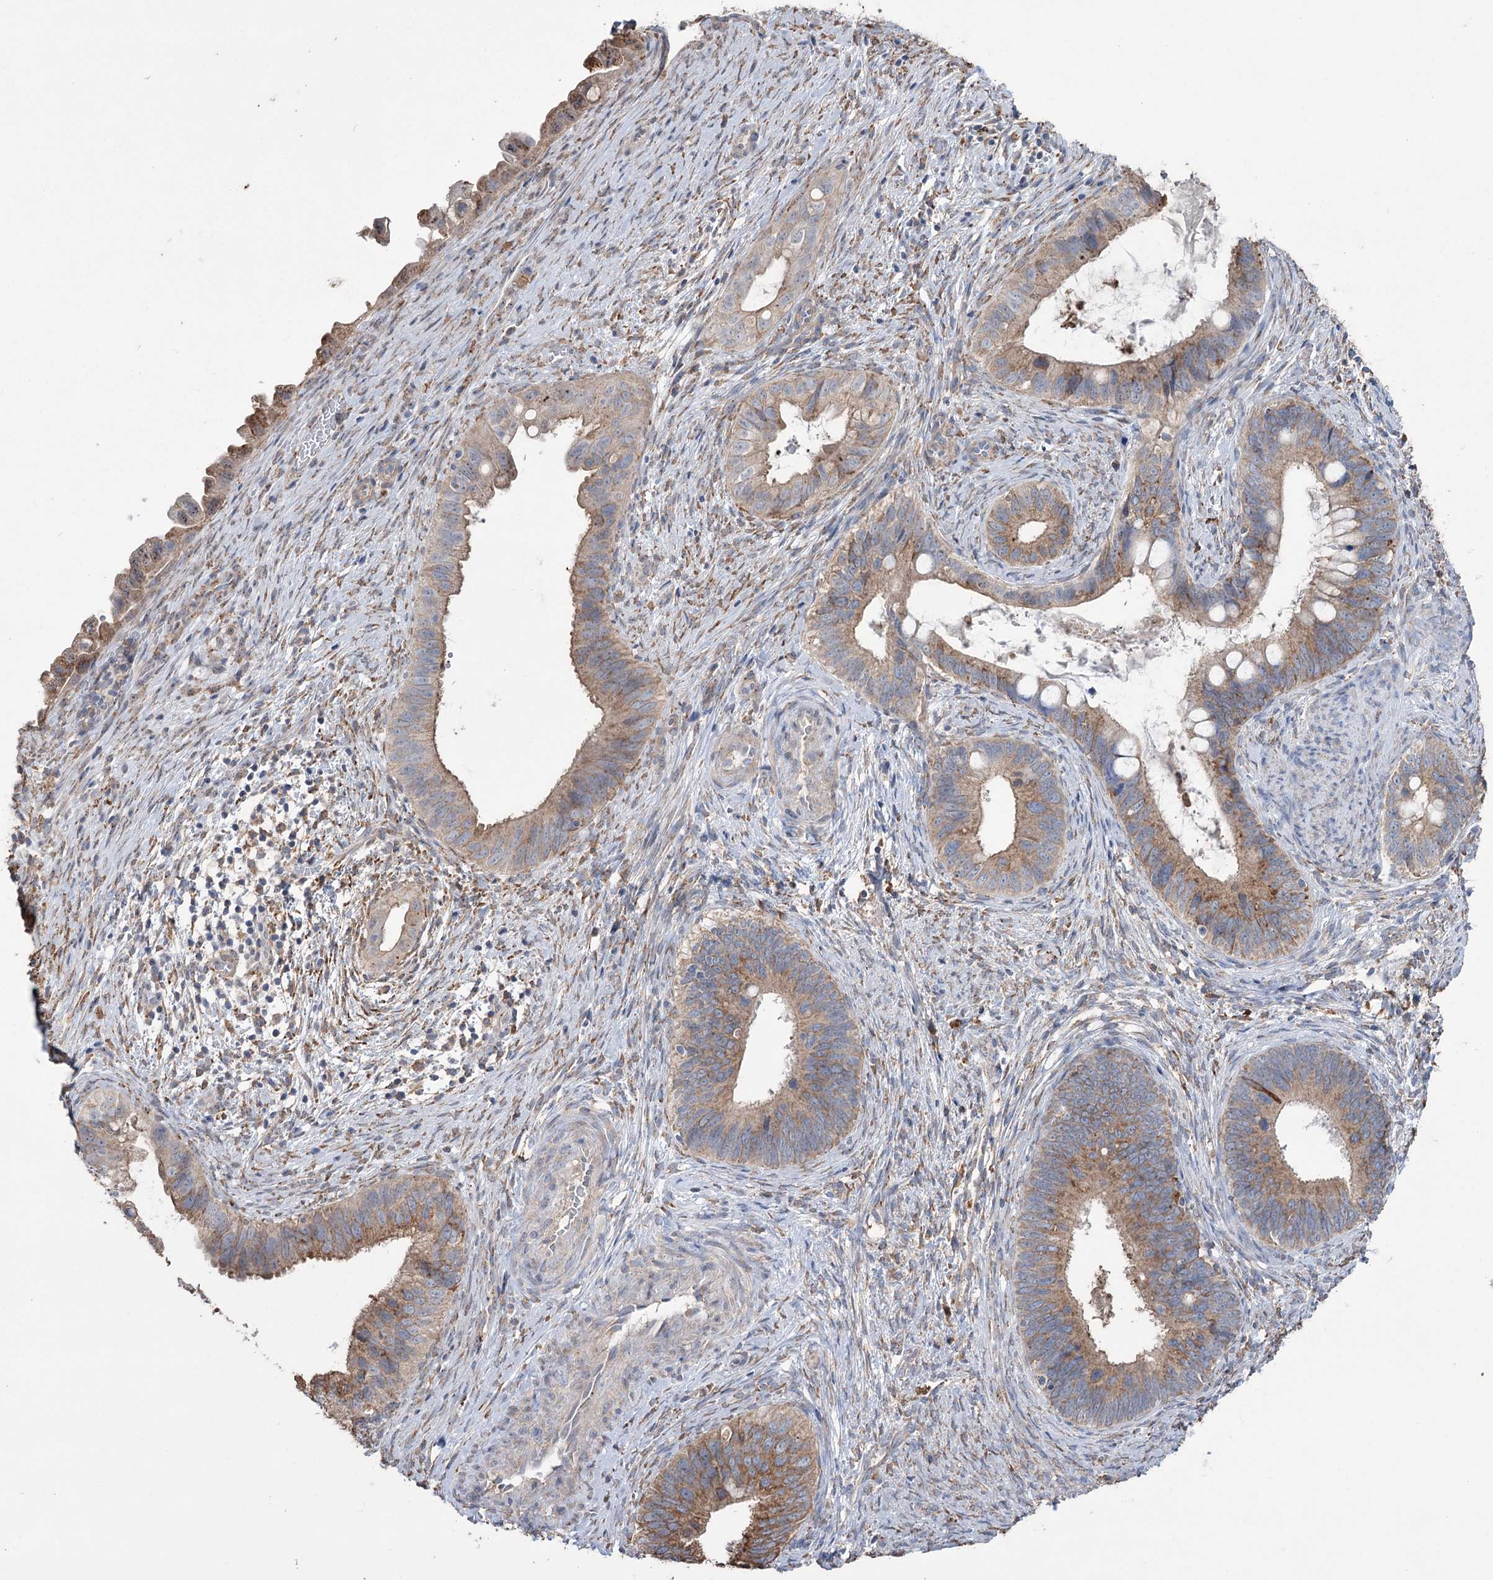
{"staining": {"intensity": "moderate", "quantity": ">75%", "location": "cytoplasmic/membranous"}, "tissue": "cervical cancer", "cell_type": "Tumor cells", "image_type": "cancer", "snomed": [{"axis": "morphology", "description": "Adenocarcinoma, NOS"}, {"axis": "topography", "description": "Cervix"}], "caption": "A high-resolution photomicrograph shows immunohistochemistry staining of cervical cancer (adenocarcinoma), which shows moderate cytoplasmic/membranous staining in about >75% of tumor cells.", "gene": "TRIM71", "patient": {"sex": "female", "age": 42}}